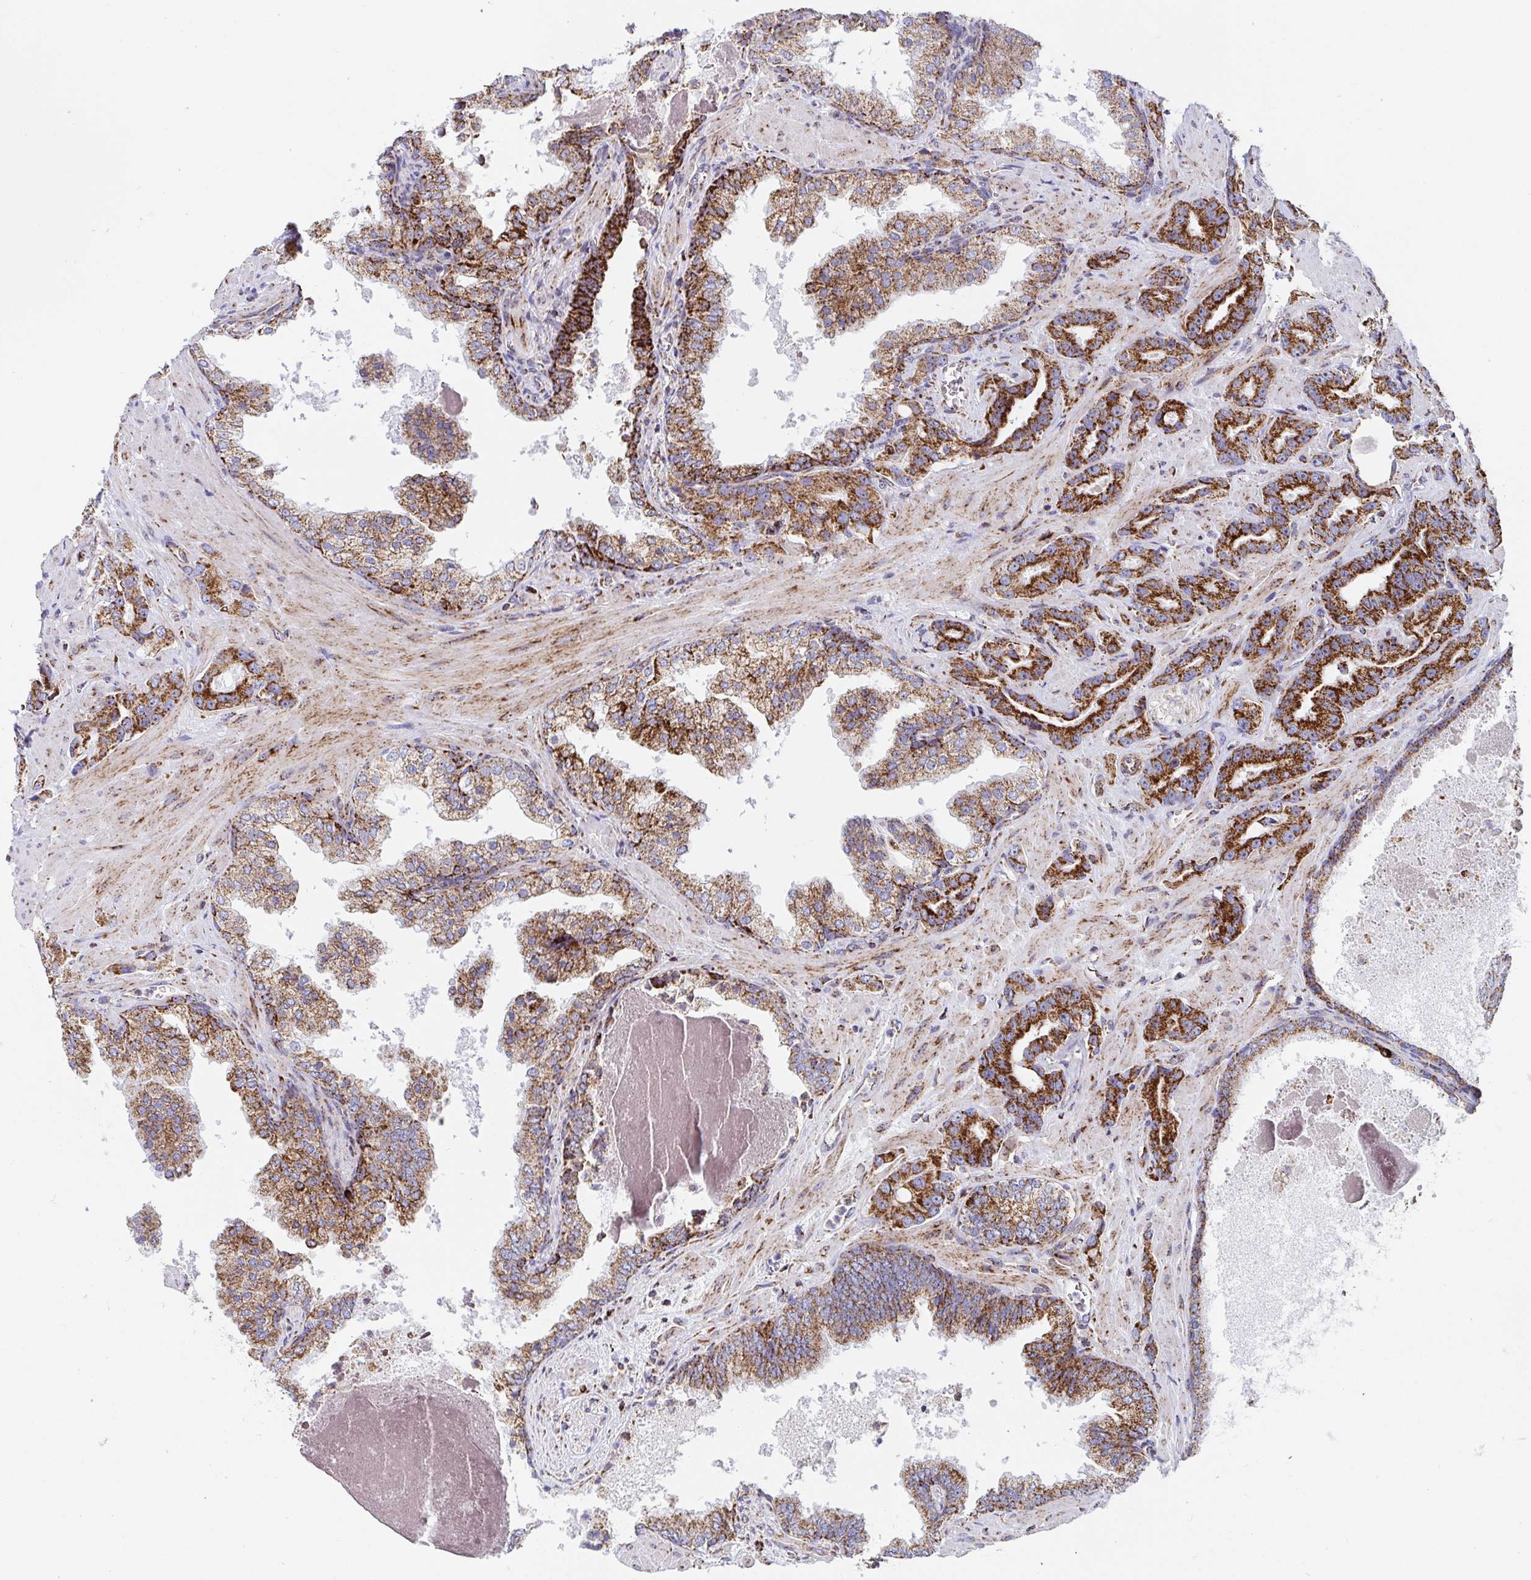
{"staining": {"intensity": "strong", "quantity": ">75%", "location": "cytoplasmic/membranous"}, "tissue": "prostate cancer", "cell_type": "Tumor cells", "image_type": "cancer", "snomed": [{"axis": "morphology", "description": "Adenocarcinoma, High grade"}, {"axis": "topography", "description": "Prostate"}], "caption": "Immunohistochemistry of human prostate adenocarcinoma (high-grade) demonstrates high levels of strong cytoplasmic/membranous positivity in about >75% of tumor cells. The staining was performed using DAB to visualize the protein expression in brown, while the nuclei were stained in blue with hematoxylin (Magnification: 20x).", "gene": "ATP5MJ", "patient": {"sex": "male", "age": 65}}